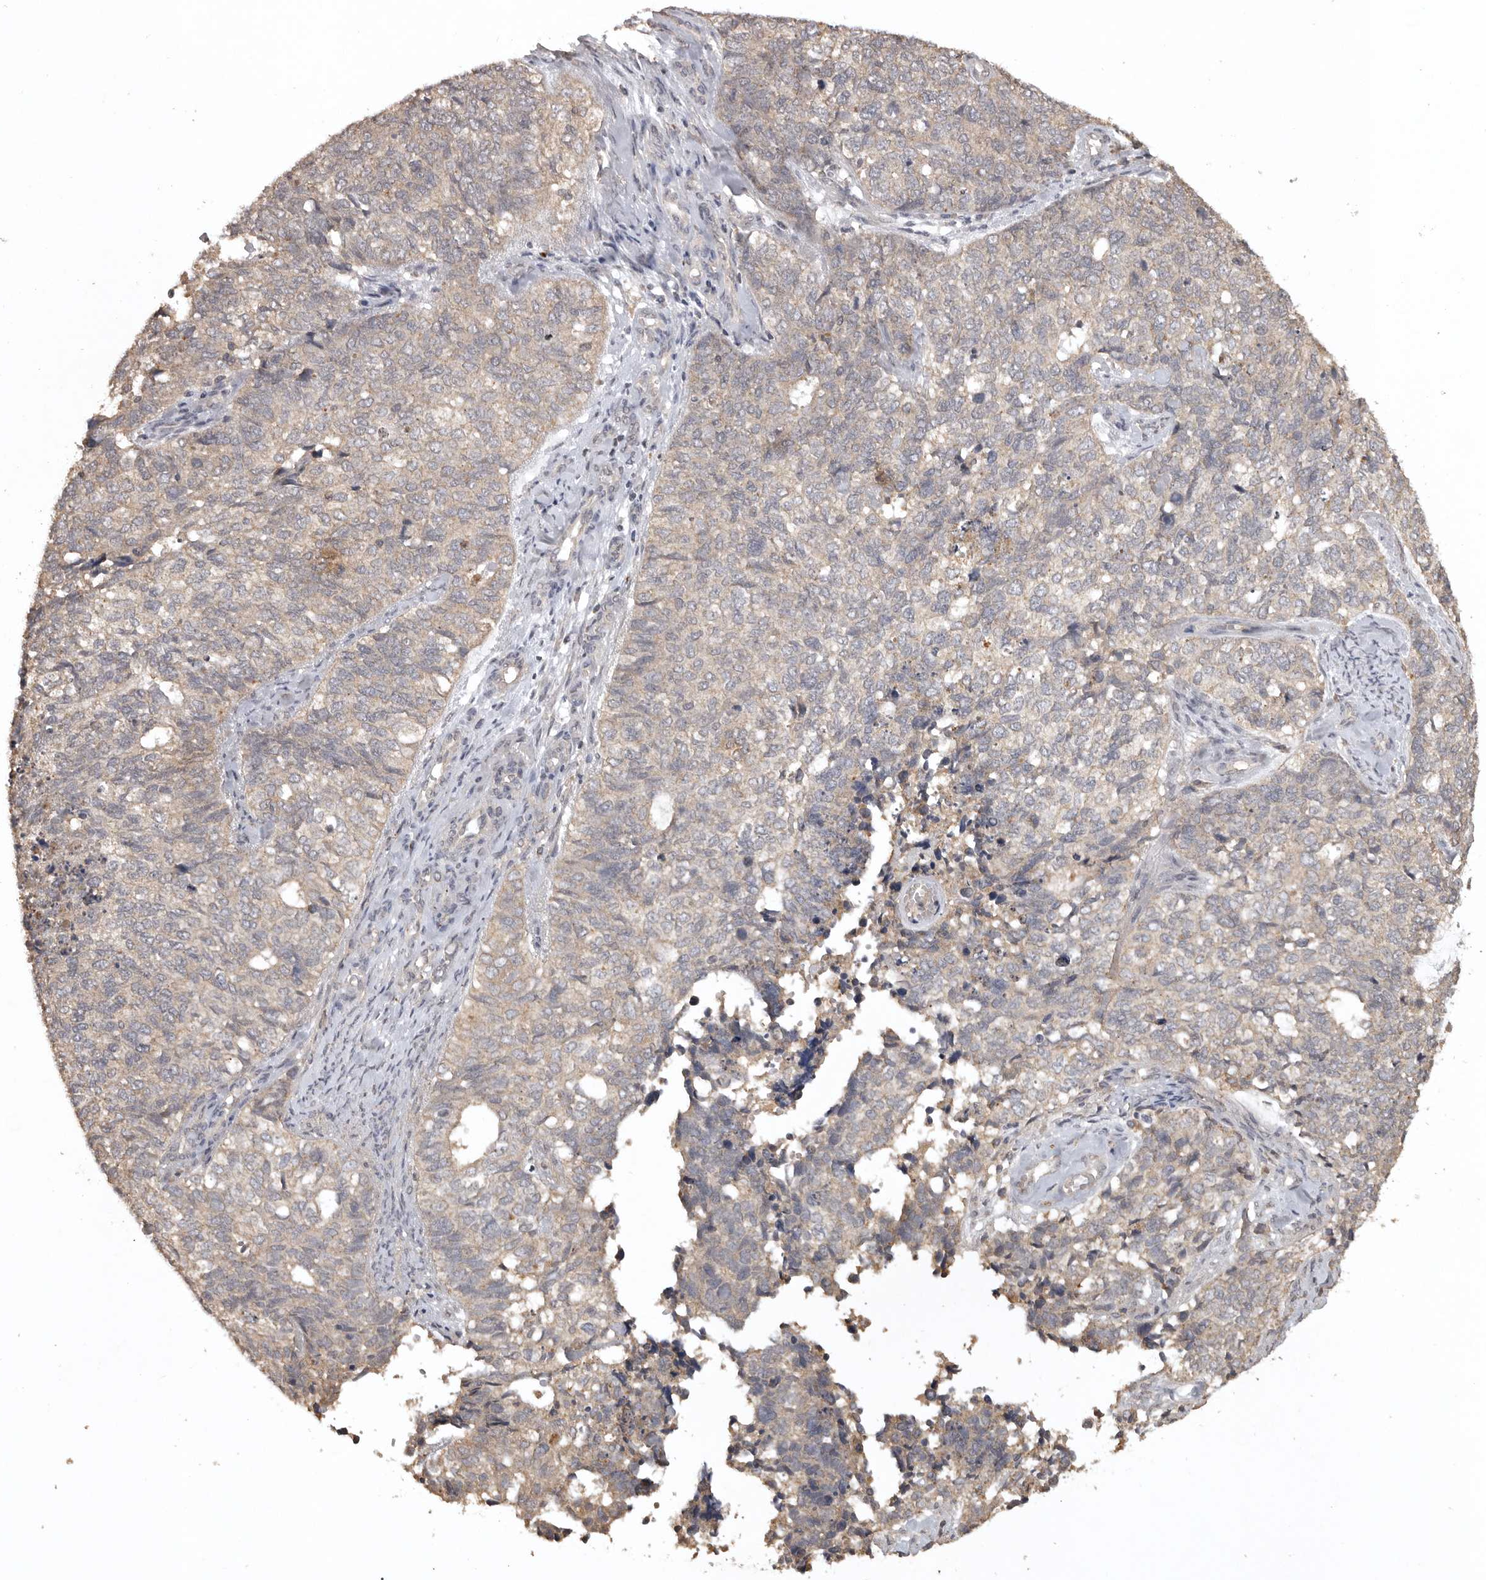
{"staining": {"intensity": "weak", "quantity": "<25%", "location": "cytoplasmic/membranous"}, "tissue": "cervical cancer", "cell_type": "Tumor cells", "image_type": "cancer", "snomed": [{"axis": "morphology", "description": "Squamous cell carcinoma, NOS"}, {"axis": "topography", "description": "Cervix"}], "caption": "The micrograph shows no significant positivity in tumor cells of squamous cell carcinoma (cervical). (DAB (3,3'-diaminobenzidine) IHC, high magnification).", "gene": "ADAMTS4", "patient": {"sex": "female", "age": 63}}